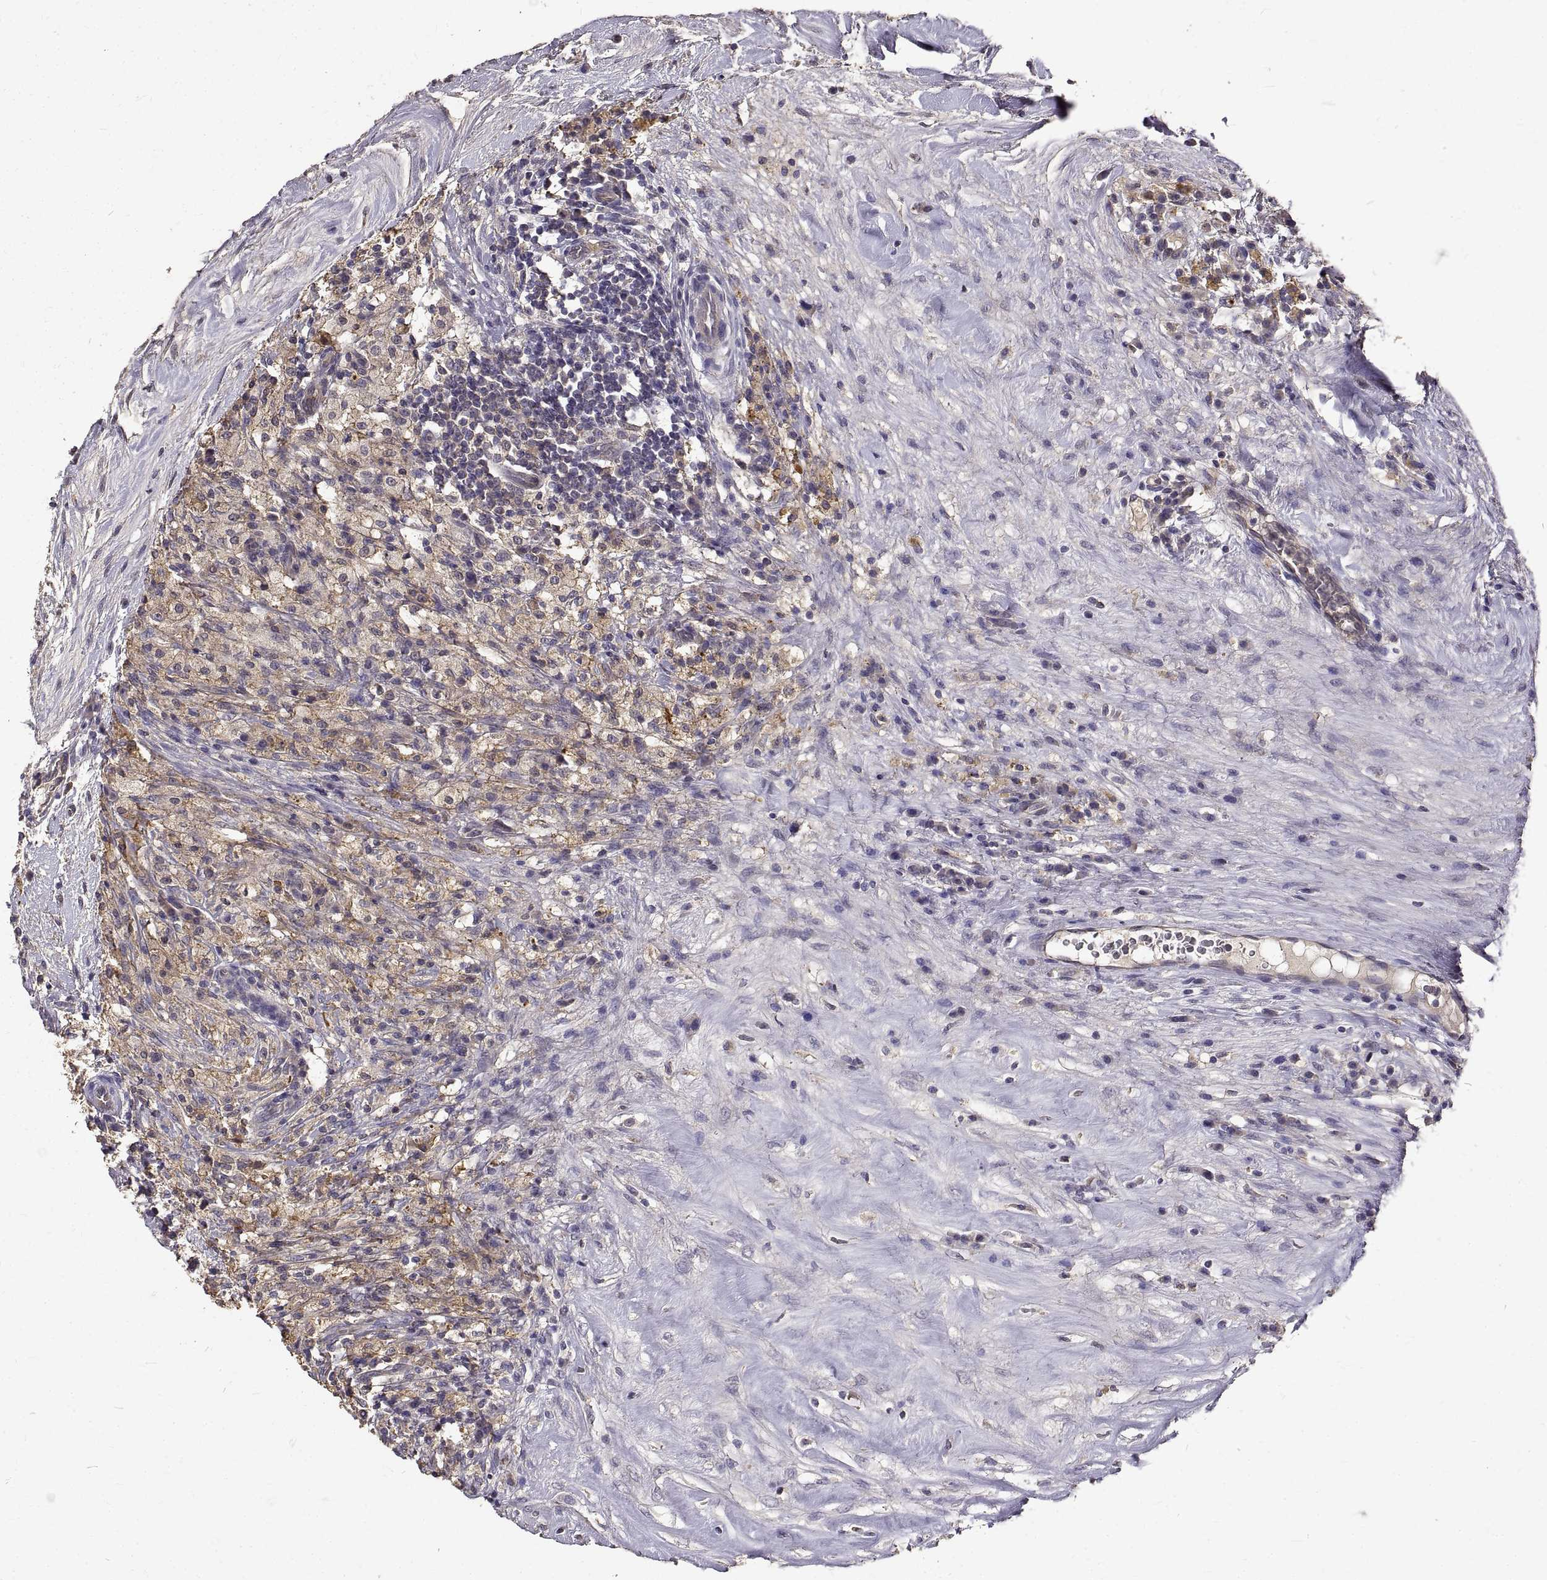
{"staining": {"intensity": "weak", "quantity": "25%-75%", "location": "cytoplasmic/membranous"}, "tissue": "testis cancer", "cell_type": "Tumor cells", "image_type": "cancer", "snomed": [{"axis": "morphology", "description": "Necrosis, NOS"}, {"axis": "morphology", "description": "Carcinoma, Embryonal, NOS"}, {"axis": "topography", "description": "Testis"}], "caption": "Immunohistochemistry (IHC) (DAB) staining of human testis embryonal carcinoma demonstrates weak cytoplasmic/membranous protein staining in about 25%-75% of tumor cells.", "gene": "PEA15", "patient": {"sex": "male", "age": 19}}